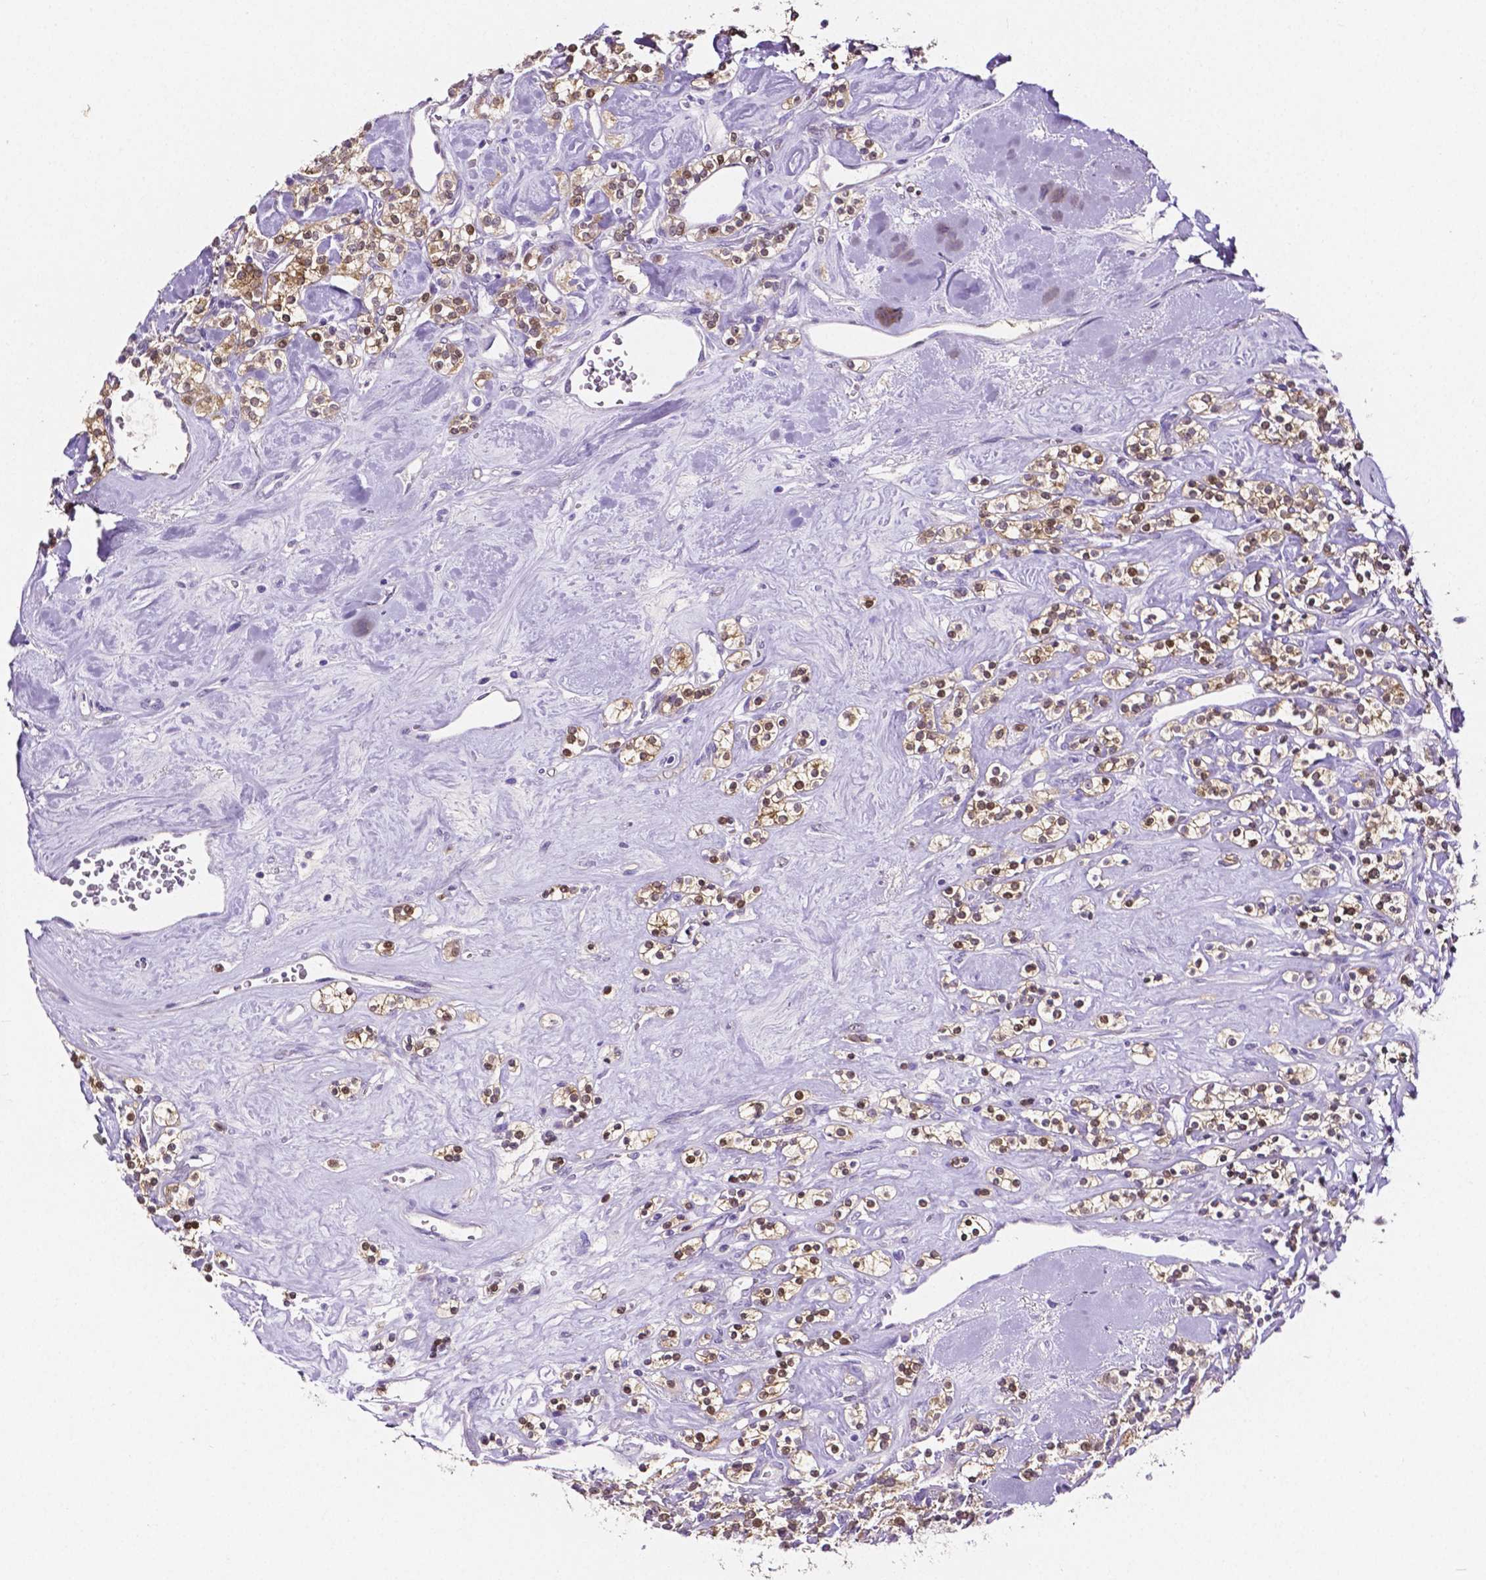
{"staining": {"intensity": "moderate", "quantity": "25%-75%", "location": "cytoplasmic/membranous,nuclear"}, "tissue": "renal cancer", "cell_type": "Tumor cells", "image_type": "cancer", "snomed": [{"axis": "morphology", "description": "Adenocarcinoma, NOS"}, {"axis": "topography", "description": "Kidney"}], "caption": "Renal cancer (adenocarcinoma) stained with a brown dye shows moderate cytoplasmic/membranous and nuclear positive positivity in about 25%-75% of tumor cells.", "gene": "SLC22A2", "patient": {"sex": "male", "age": 77}}